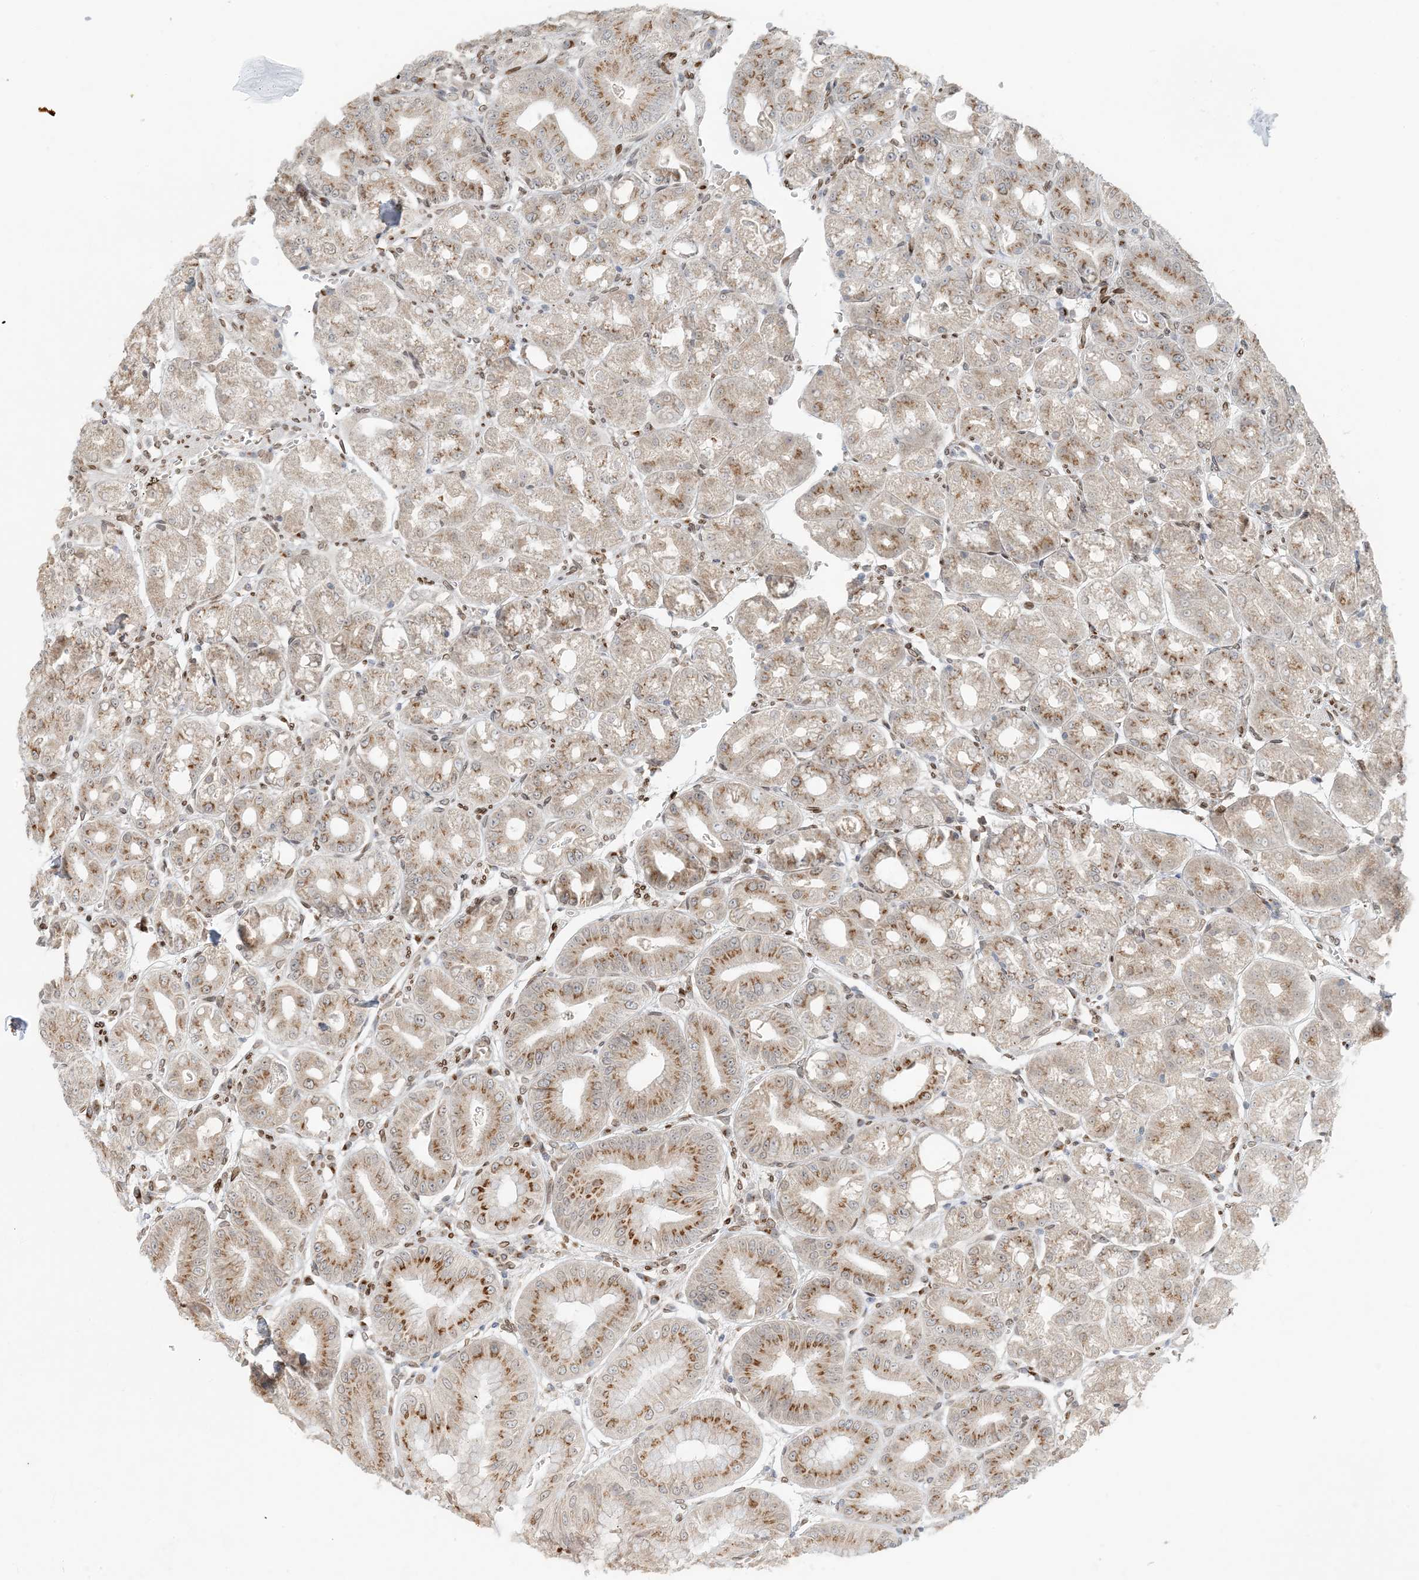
{"staining": {"intensity": "strong", "quantity": "25%-75%", "location": "cytoplasmic/membranous,nuclear"}, "tissue": "stomach", "cell_type": "Glandular cells", "image_type": "normal", "snomed": [{"axis": "morphology", "description": "Normal tissue, NOS"}, {"axis": "topography", "description": "Stomach, lower"}], "caption": "The histopathology image demonstrates immunohistochemical staining of normal stomach. There is strong cytoplasmic/membranous,nuclear staining is identified in approximately 25%-75% of glandular cells. (brown staining indicates protein expression, while blue staining denotes nuclei).", "gene": "SLC35A2", "patient": {"sex": "male", "age": 71}}